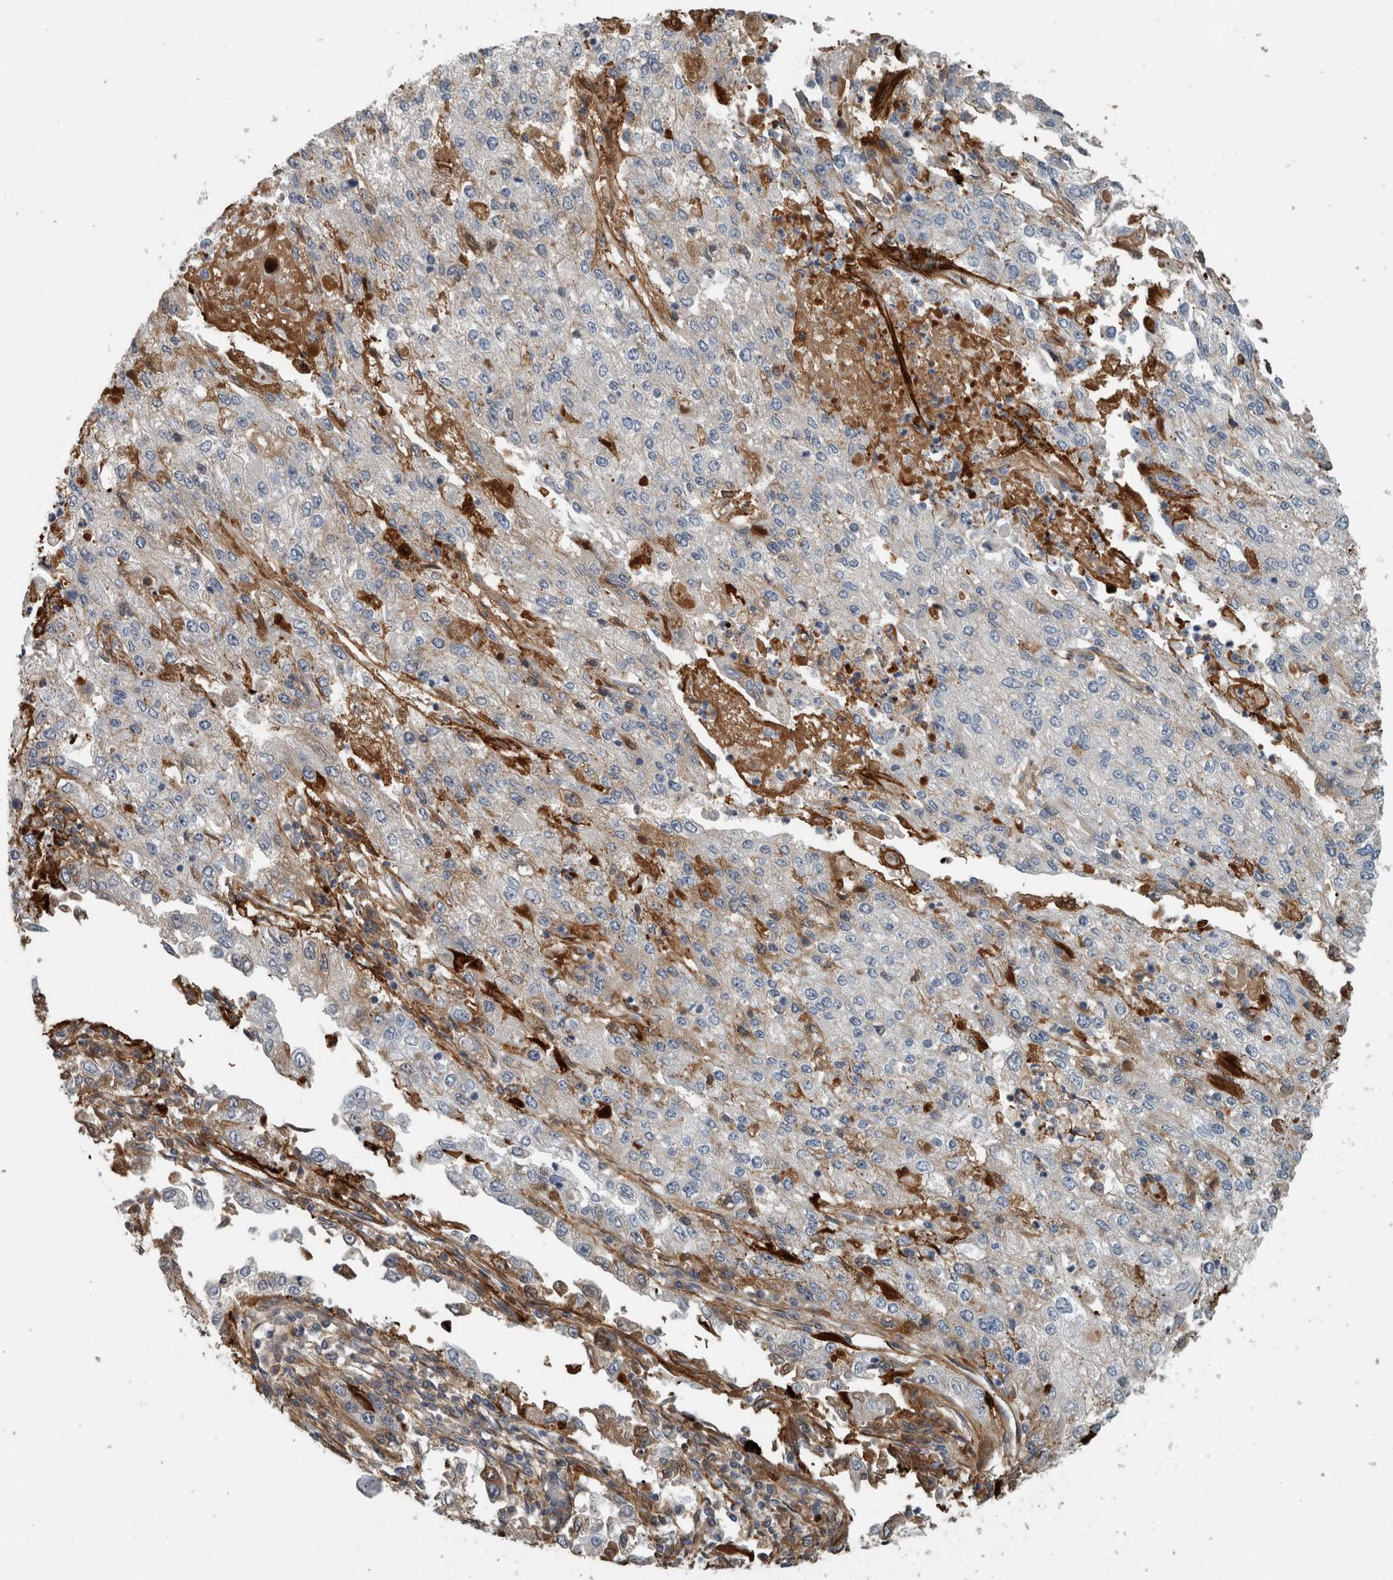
{"staining": {"intensity": "weak", "quantity": "25%-75%", "location": "cytoplasmic/membranous"}, "tissue": "endometrial cancer", "cell_type": "Tumor cells", "image_type": "cancer", "snomed": [{"axis": "morphology", "description": "Adenocarcinoma, NOS"}, {"axis": "topography", "description": "Endometrium"}], "caption": "An IHC histopathology image of neoplastic tissue is shown. Protein staining in brown labels weak cytoplasmic/membranous positivity in endometrial cancer (adenocarcinoma) within tumor cells.", "gene": "FN1", "patient": {"sex": "female", "age": 49}}